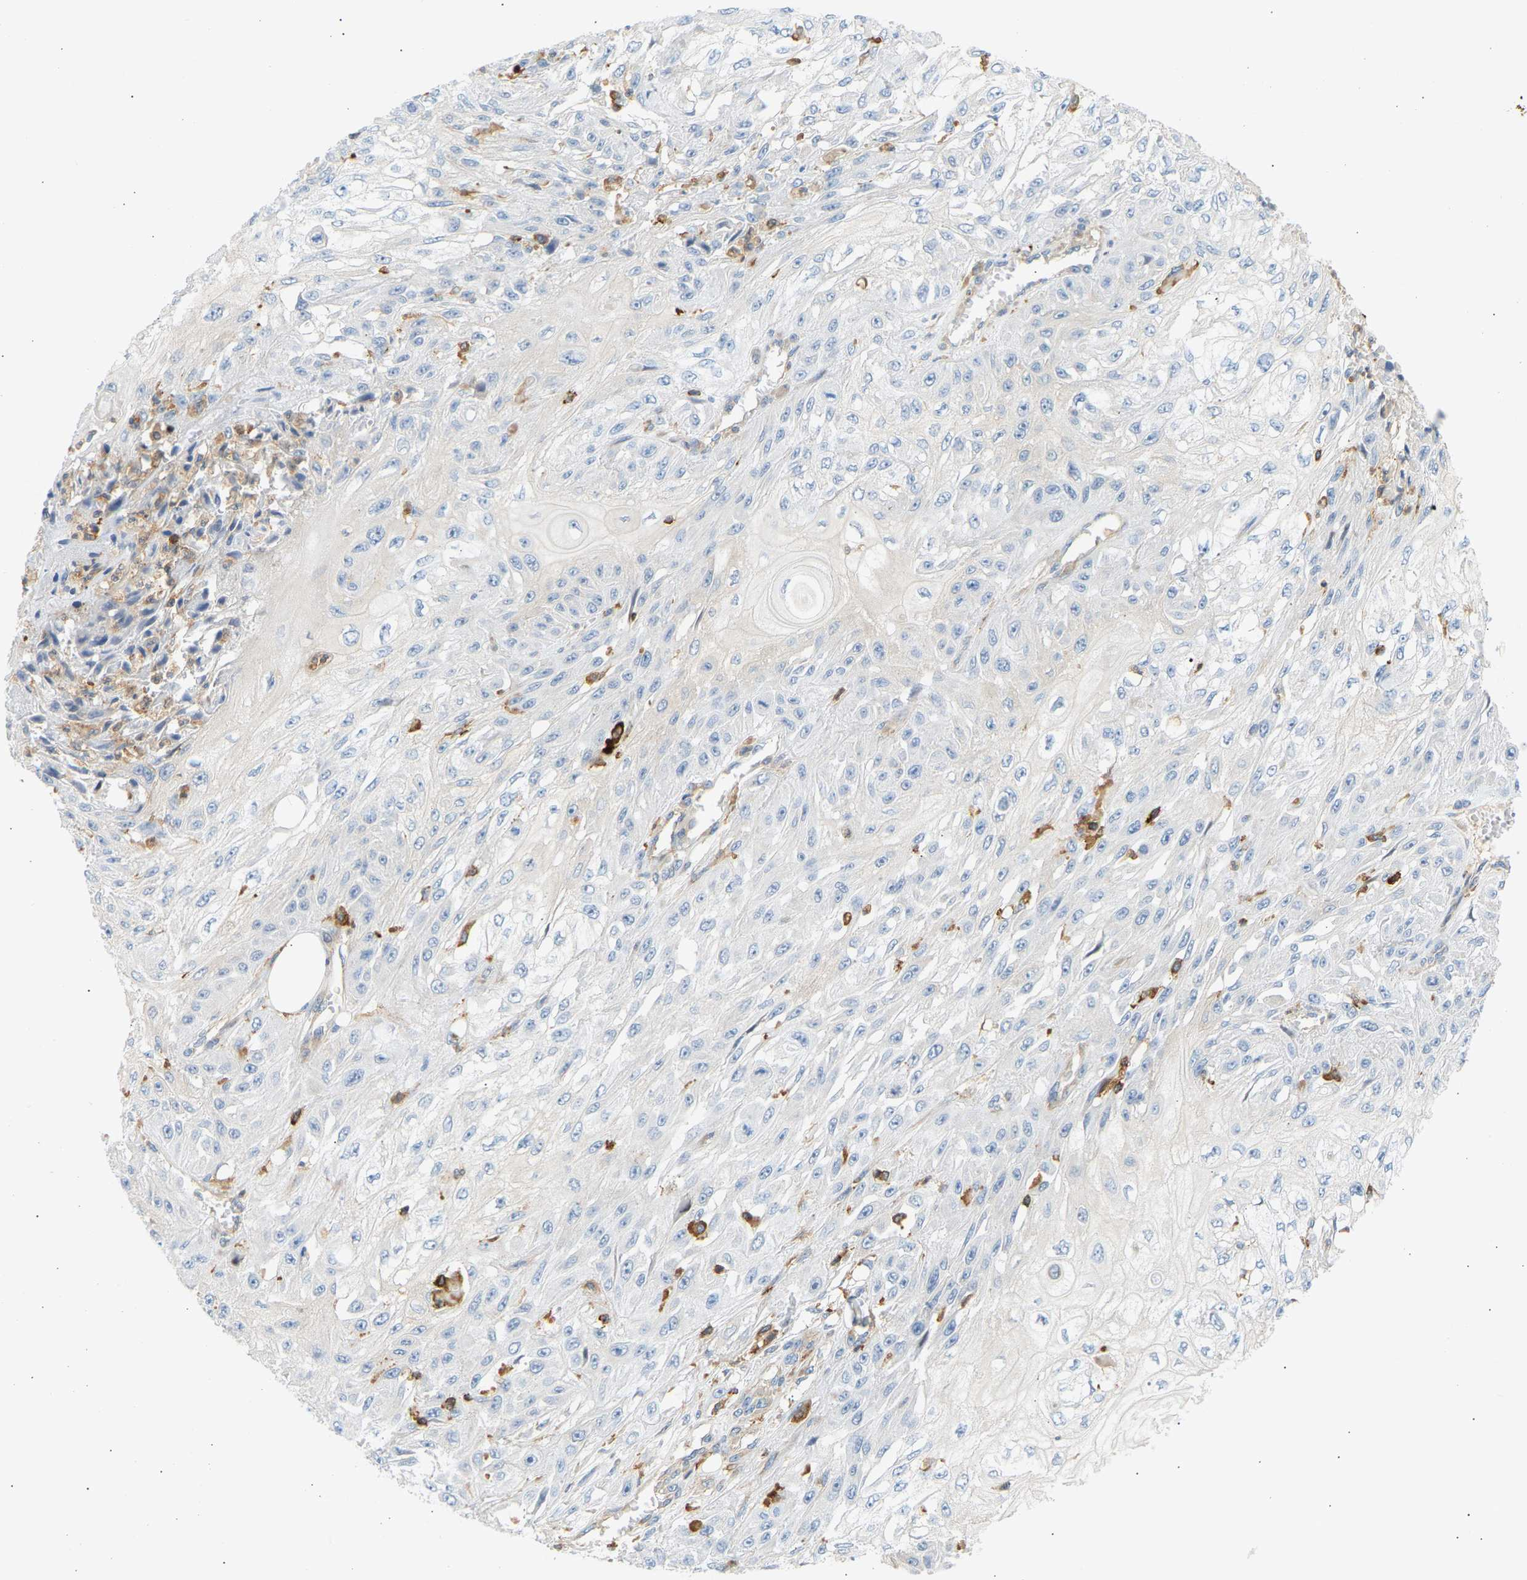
{"staining": {"intensity": "negative", "quantity": "none", "location": "none"}, "tissue": "skin cancer", "cell_type": "Tumor cells", "image_type": "cancer", "snomed": [{"axis": "morphology", "description": "Squamous cell carcinoma, NOS"}, {"axis": "morphology", "description": "Squamous cell carcinoma, metastatic, NOS"}, {"axis": "topography", "description": "Skin"}, {"axis": "topography", "description": "Lymph node"}], "caption": "An immunohistochemistry (IHC) micrograph of squamous cell carcinoma (skin) is shown. There is no staining in tumor cells of squamous cell carcinoma (skin).", "gene": "FNBP1", "patient": {"sex": "male", "age": 75}}